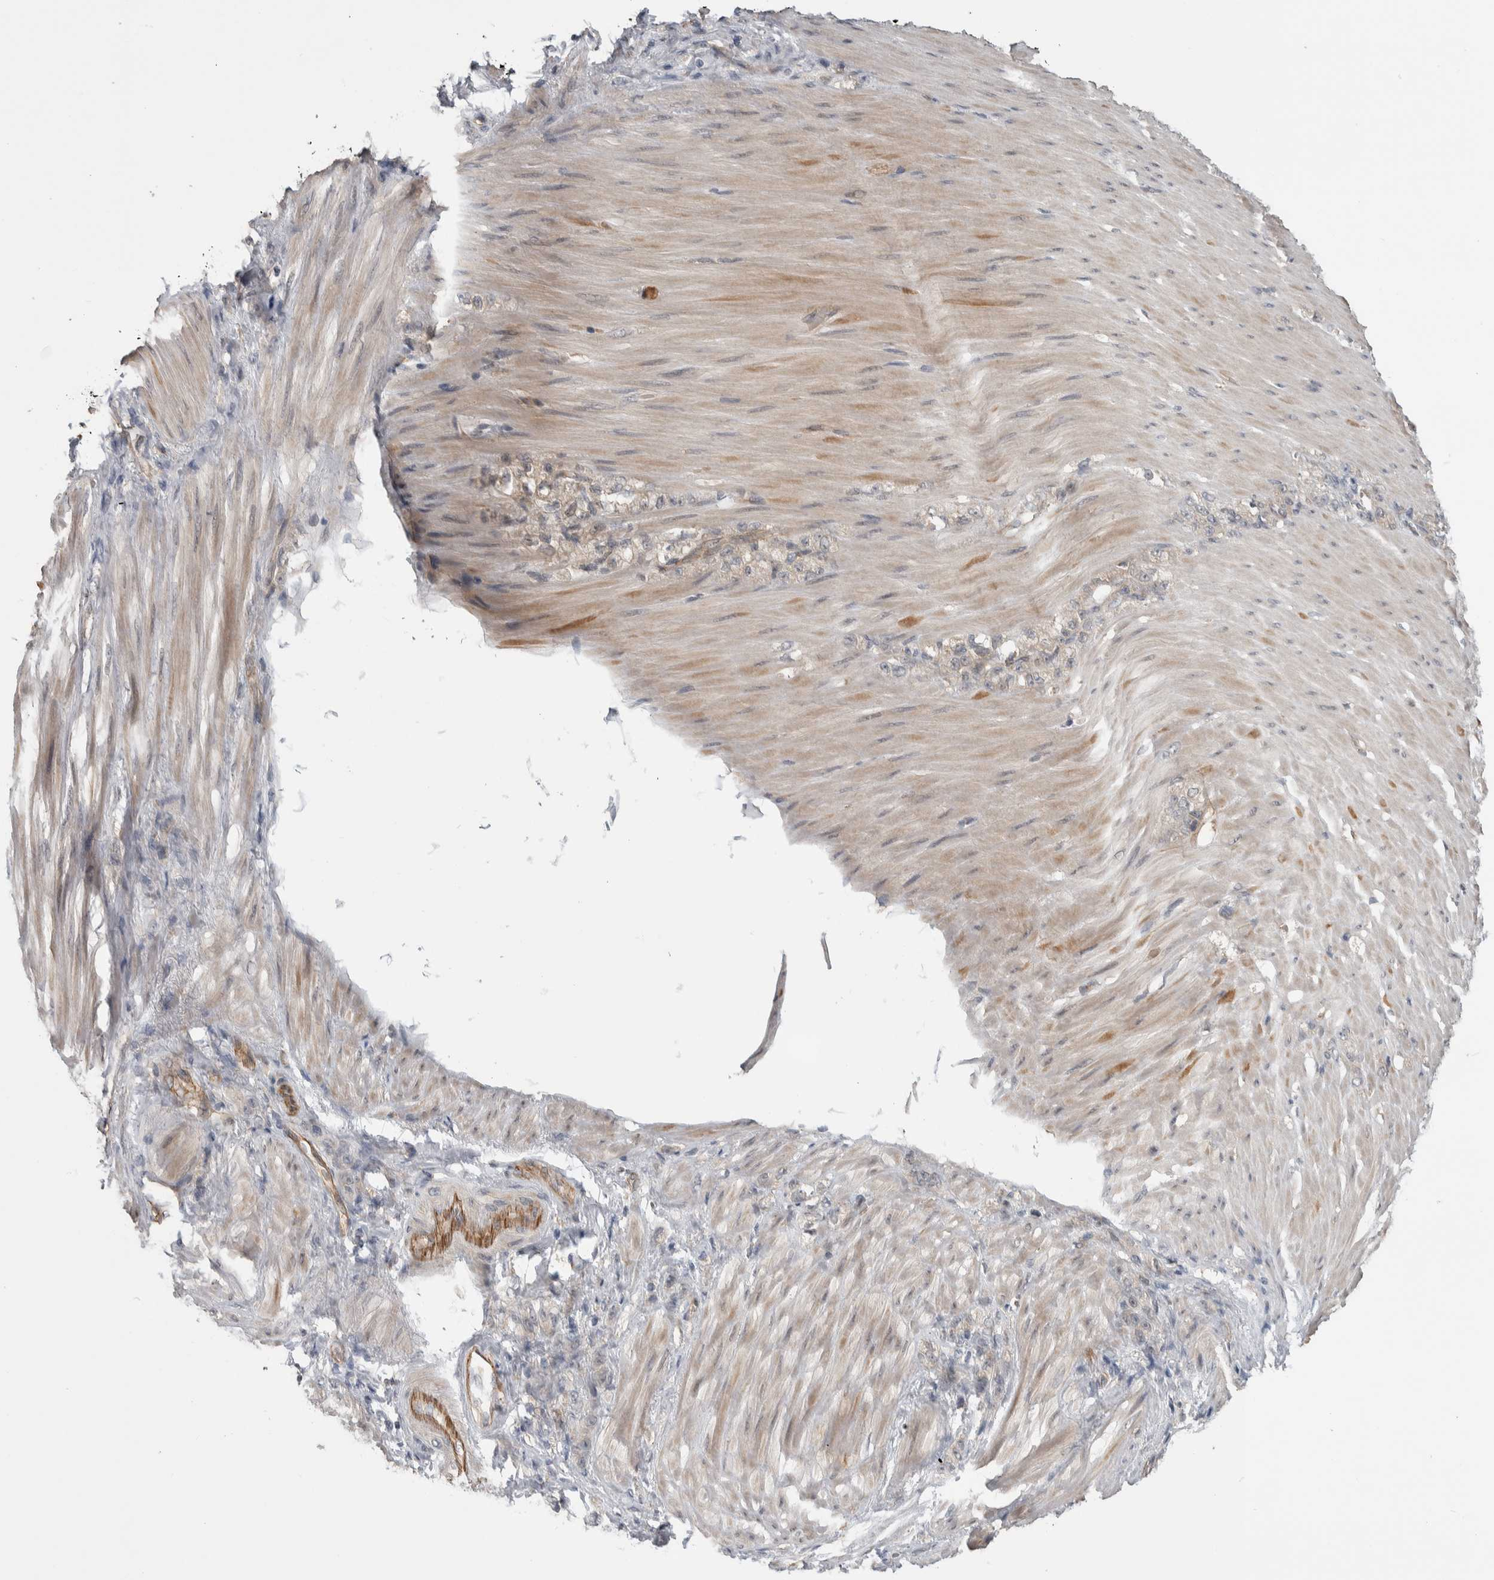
{"staining": {"intensity": "negative", "quantity": "none", "location": "none"}, "tissue": "stomach cancer", "cell_type": "Tumor cells", "image_type": "cancer", "snomed": [{"axis": "morphology", "description": "Normal tissue, NOS"}, {"axis": "morphology", "description": "Adenocarcinoma, NOS"}, {"axis": "topography", "description": "Stomach"}], "caption": "A histopathology image of human adenocarcinoma (stomach) is negative for staining in tumor cells. (DAB immunohistochemistry (IHC) with hematoxylin counter stain).", "gene": "PRDM4", "patient": {"sex": "male", "age": 82}}